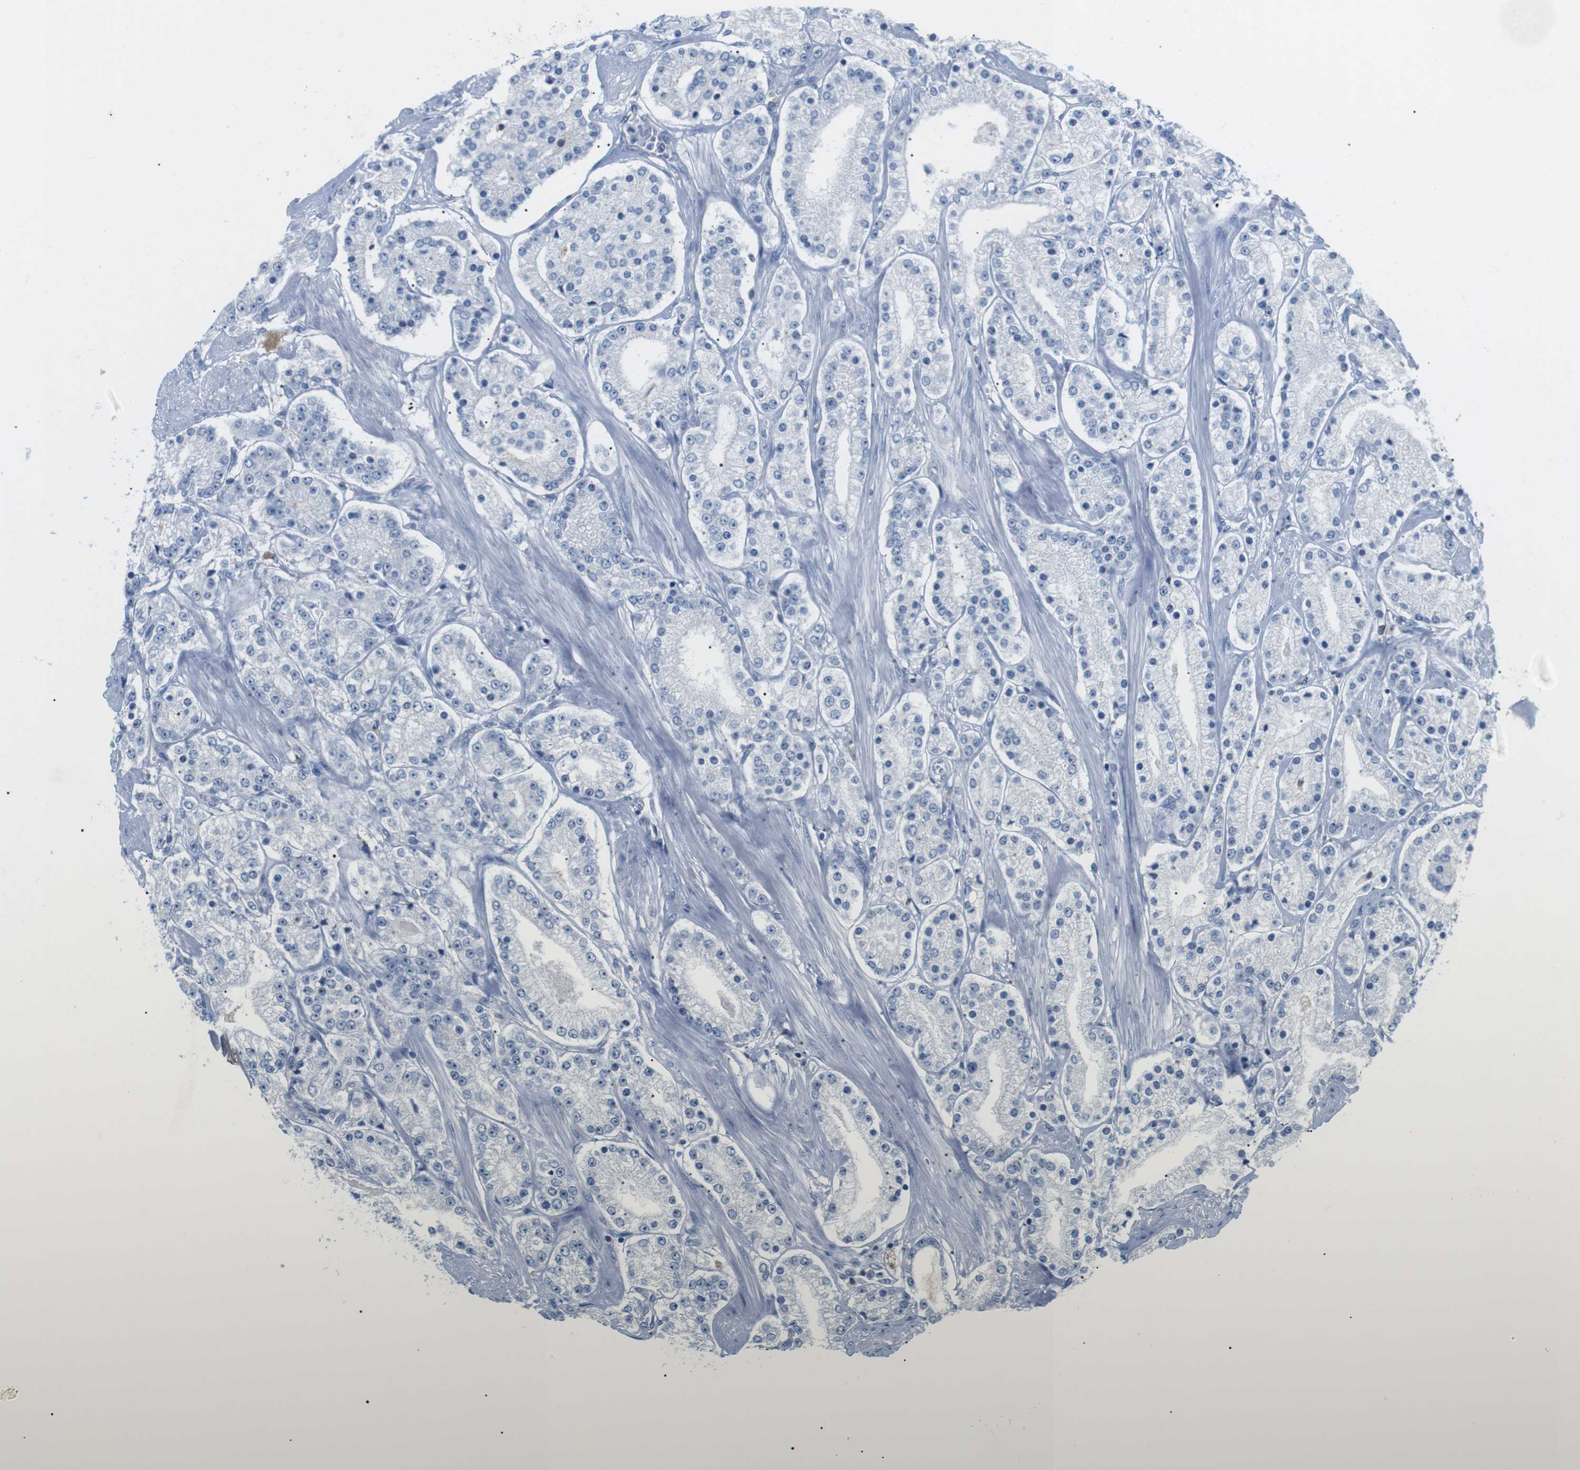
{"staining": {"intensity": "negative", "quantity": "none", "location": "none"}, "tissue": "prostate cancer", "cell_type": "Tumor cells", "image_type": "cancer", "snomed": [{"axis": "morphology", "description": "Adenocarcinoma, Low grade"}, {"axis": "topography", "description": "Prostate"}], "caption": "DAB immunohistochemical staining of human prostate adenocarcinoma (low-grade) exhibits no significant expression in tumor cells.", "gene": "FCGRT", "patient": {"sex": "male", "age": 63}}